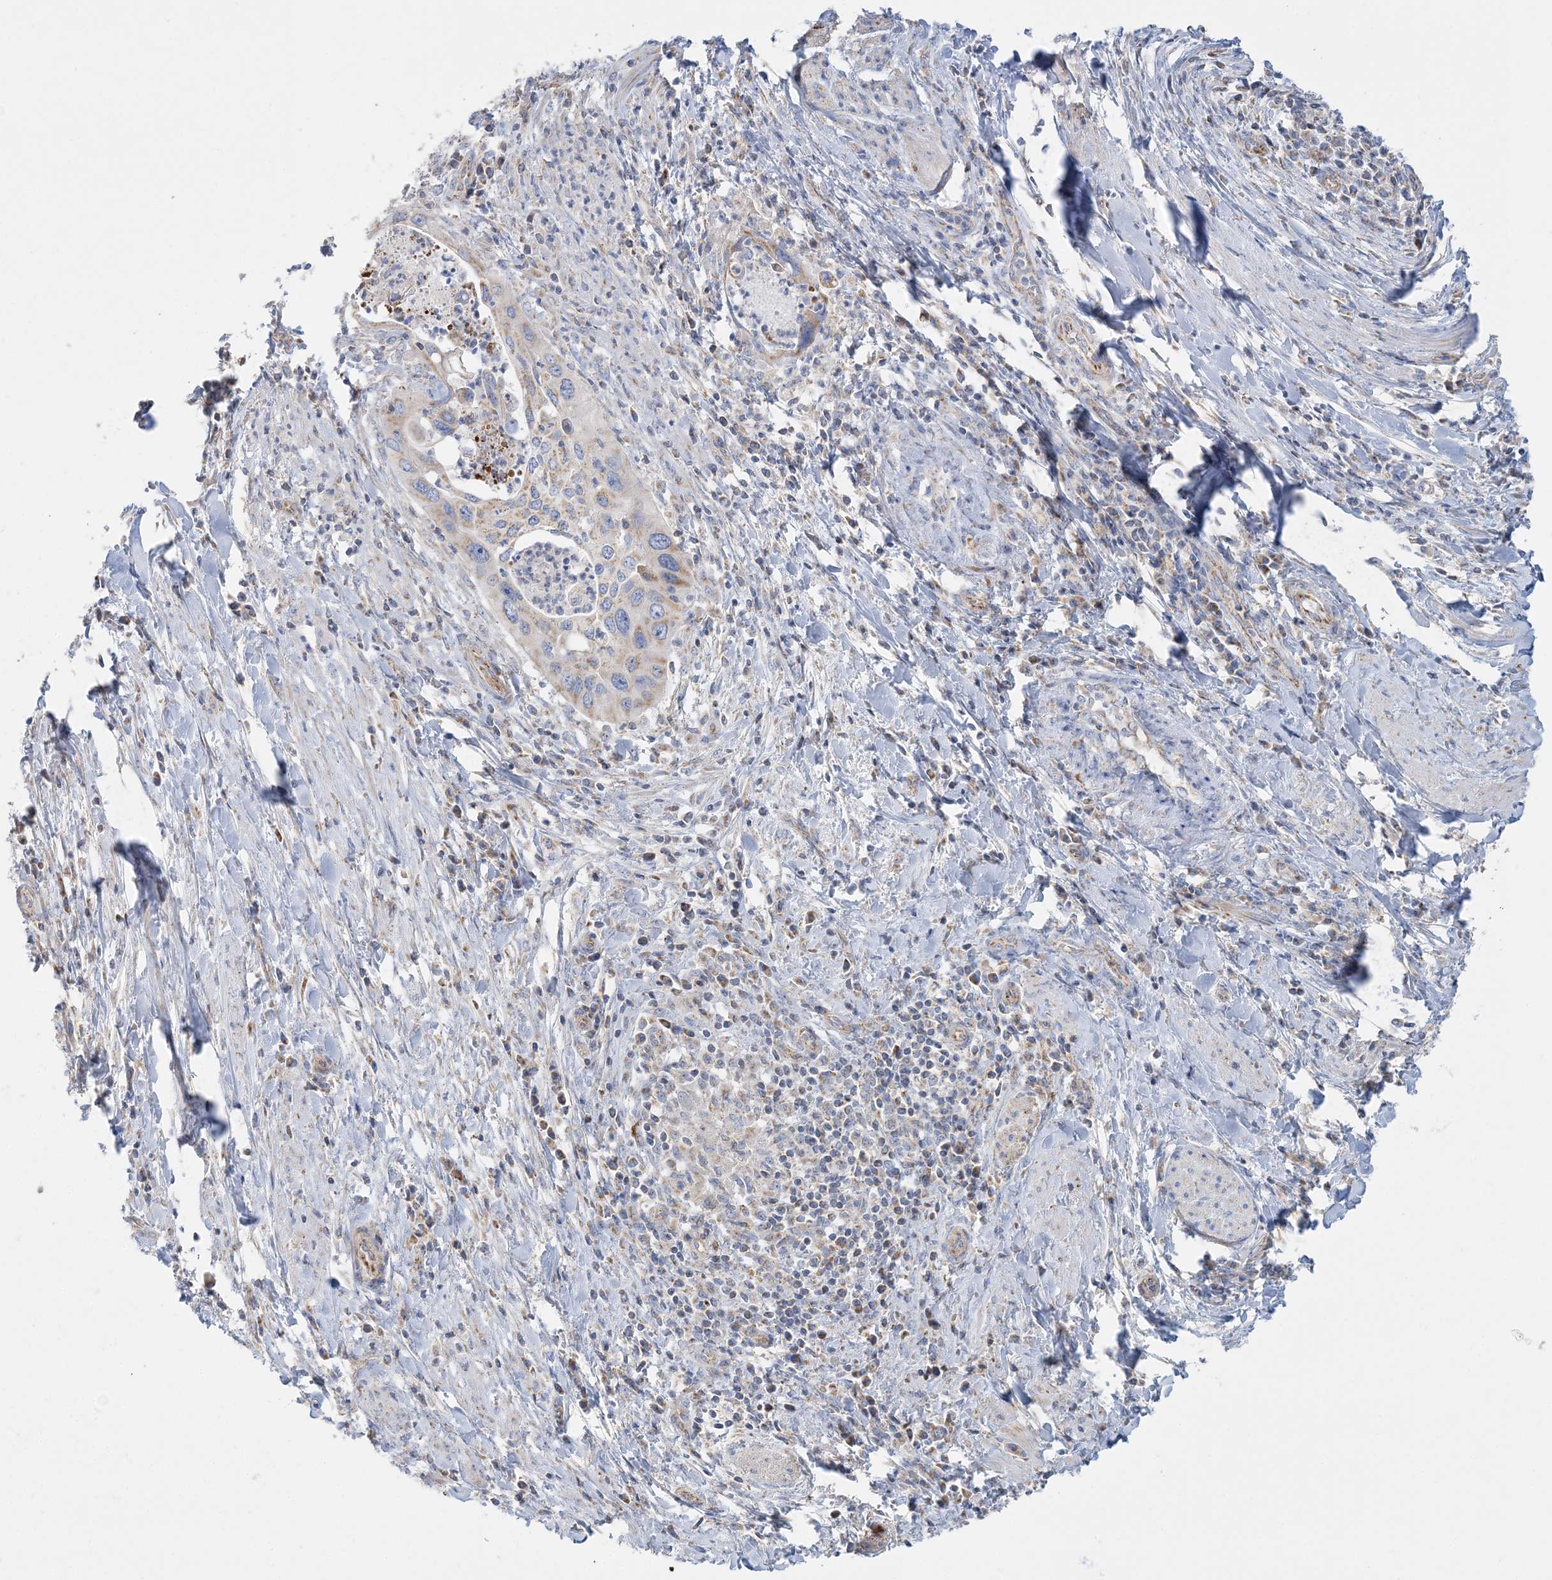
{"staining": {"intensity": "negative", "quantity": "none", "location": "none"}, "tissue": "cervical cancer", "cell_type": "Tumor cells", "image_type": "cancer", "snomed": [{"axis": "morphology", "description": "Squamous cell carcinoma, NOS"}, {"axis": "topography", "description": "Cervix"}], "caption": "Tumor cells show no significant protein positivity in squamous cell carcinoma (cervical).", "gene": "TBC1D14", "patient": {"sex": "female", "age": 38}}